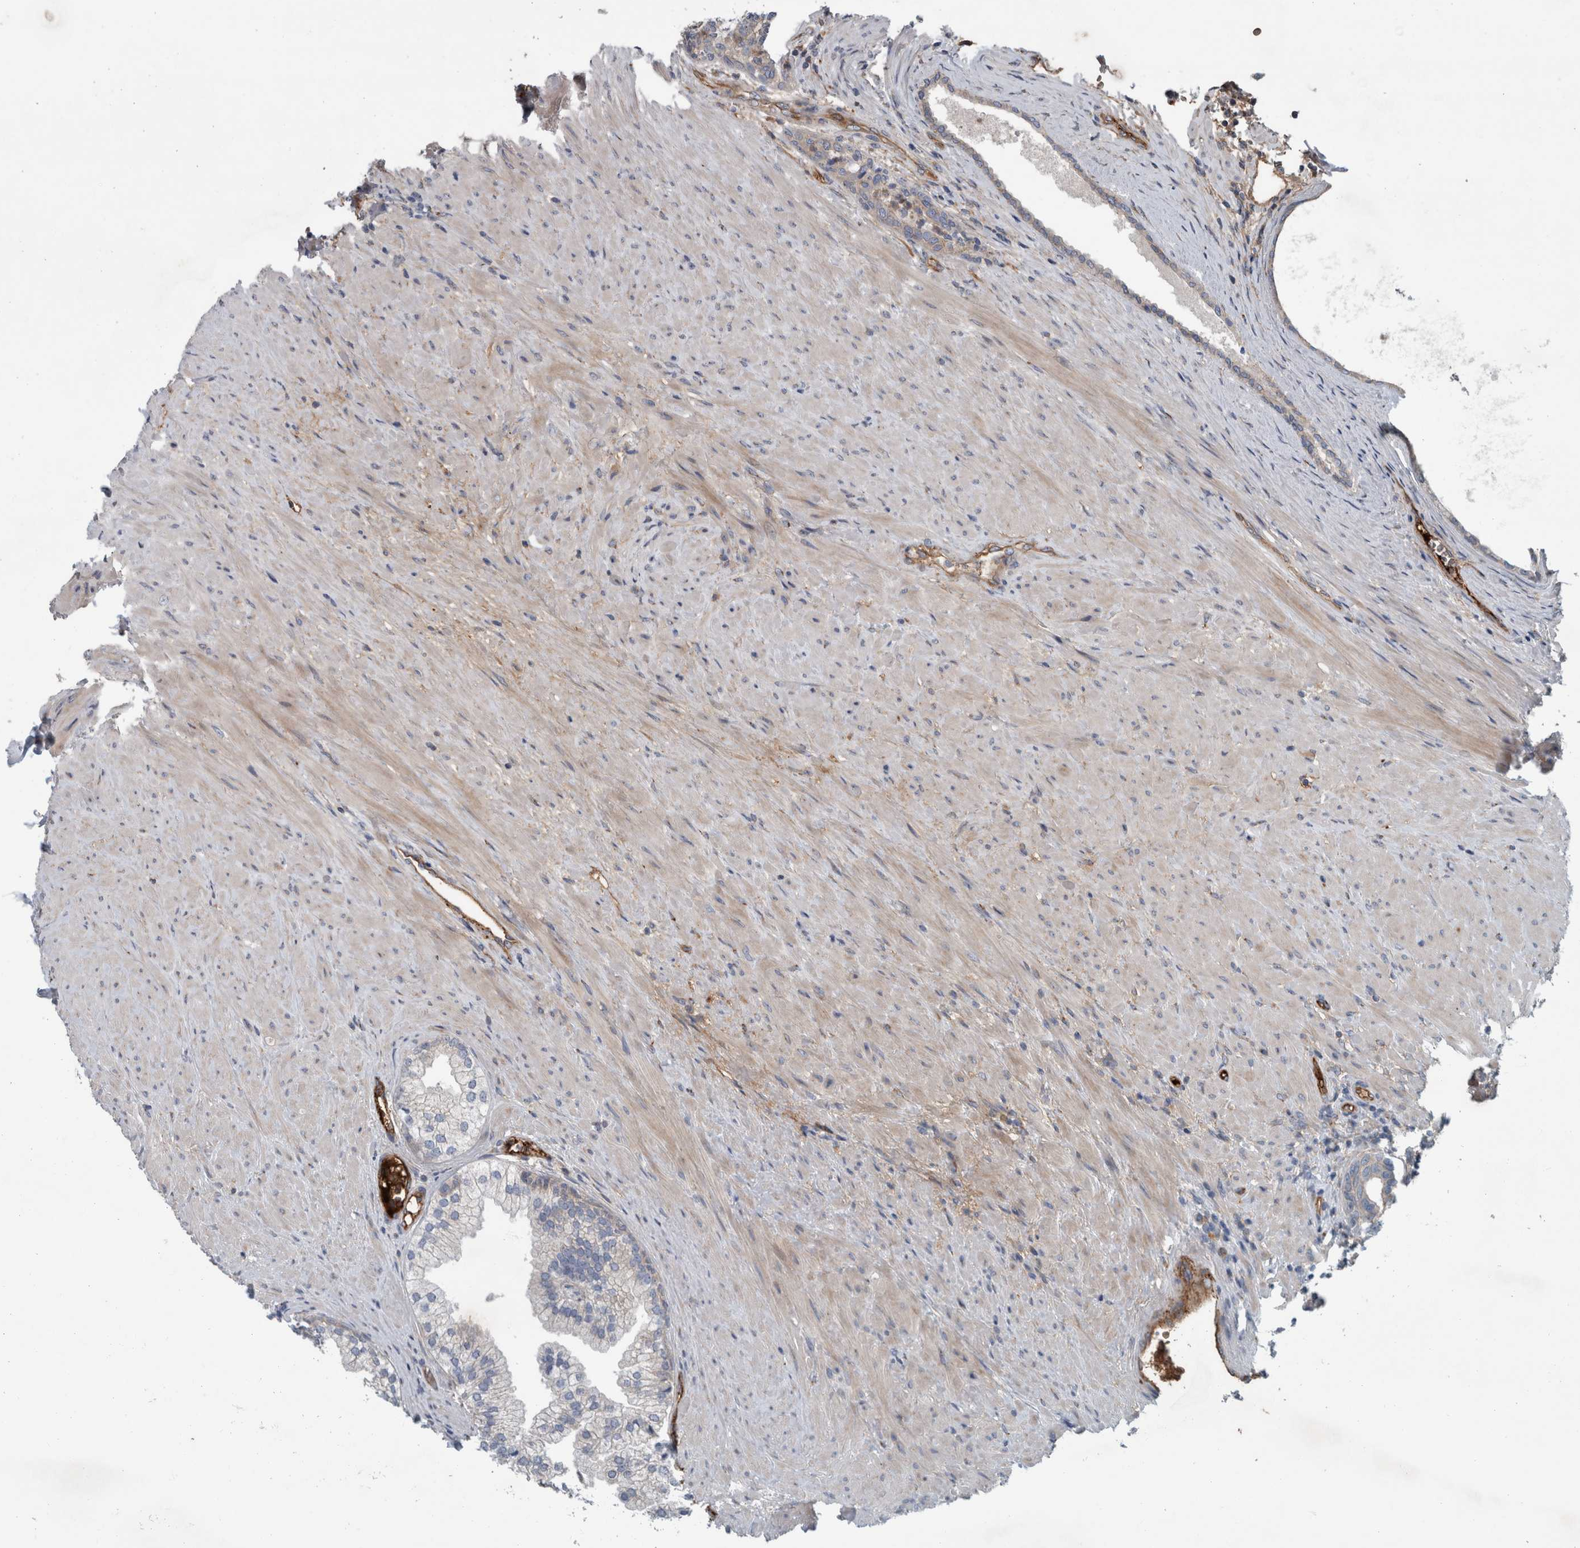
{"staining": {"intensity": "negative", "quantity": "none", "location": "none"}, "tissue": "prostate", "cell_type": "Glandular cells", "image_type": "normal", "snomed": [{"axis": "morphology", "description": "Normal tissue, NOS"}, {"axis": "topography", "description": "Prostate"}], "caption": "Immunohistochemistry (IHC) of normal human prostate reveals no staining in glandular cells. Nuclei are stained in blue.", "gene": "GLT8D2", "patient": {"sex": "male", "age": 76}}